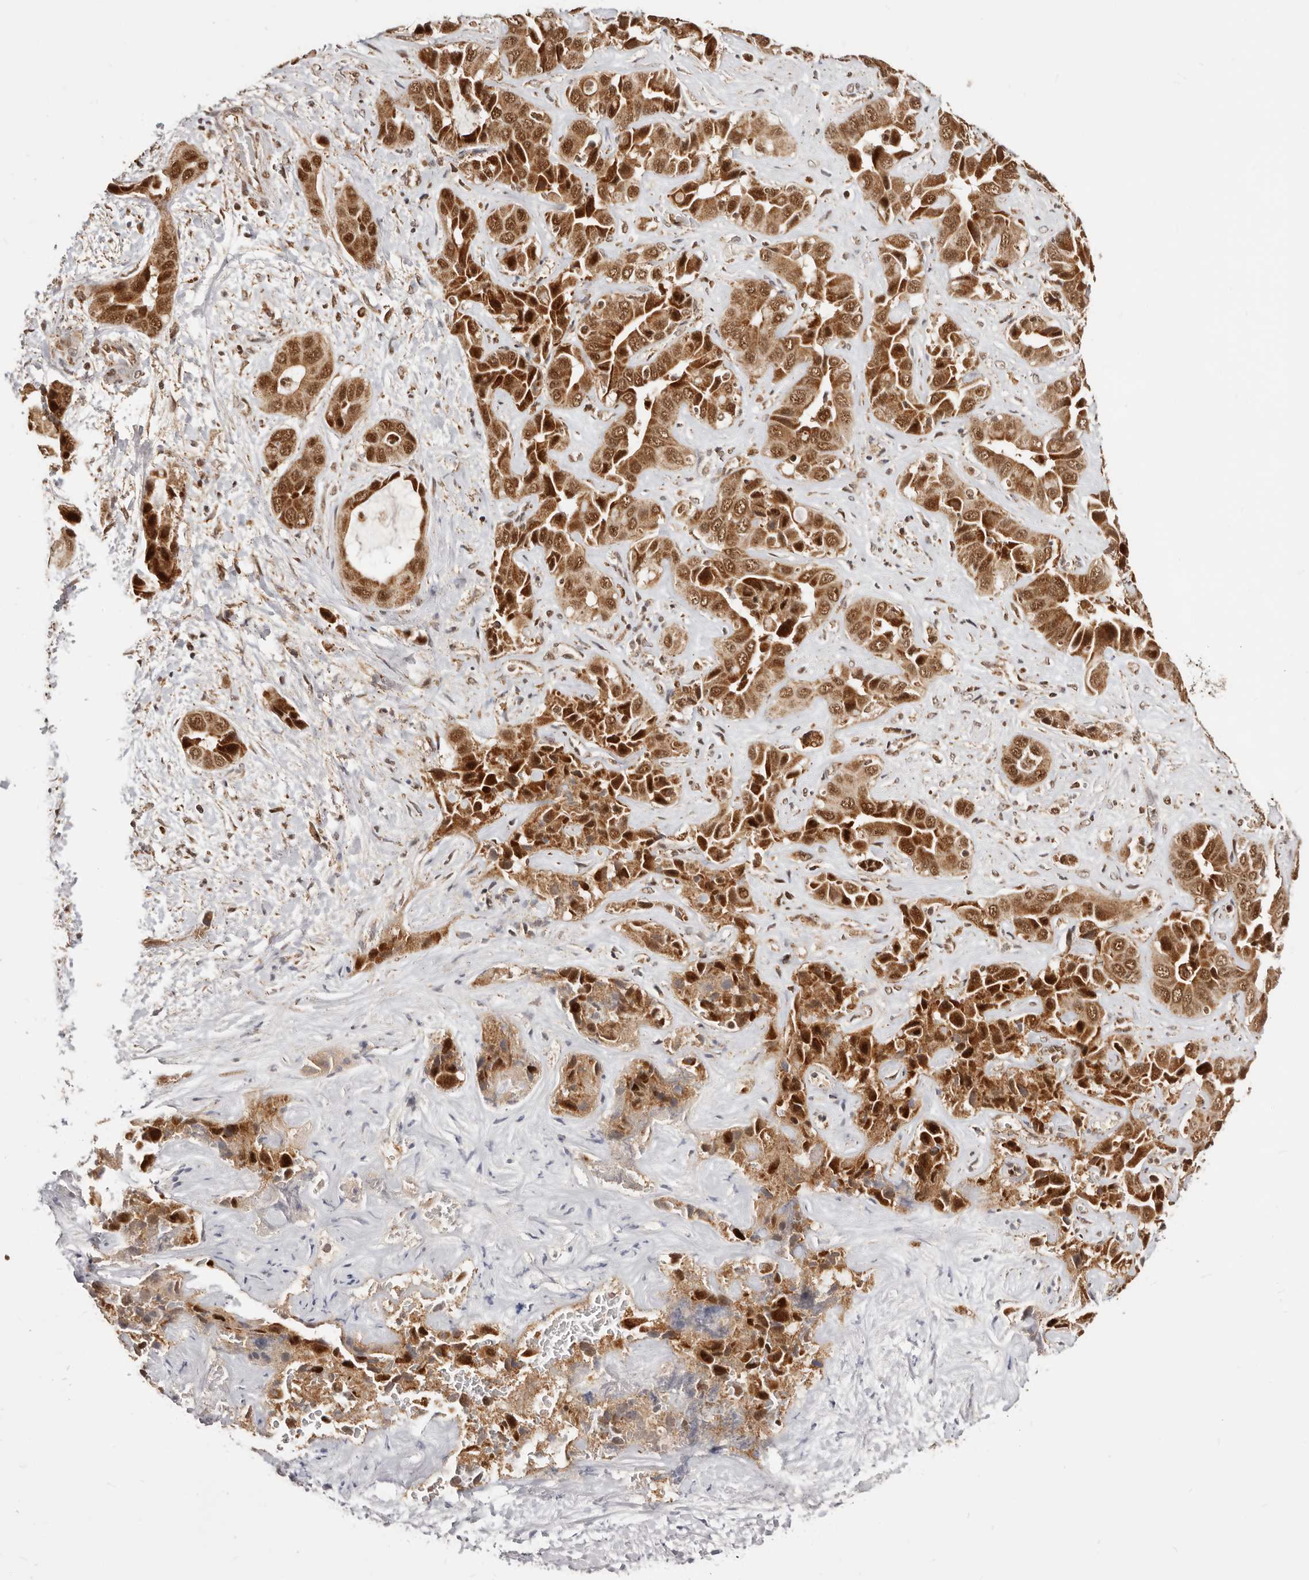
{"staining": {"intensity": "strong", "quantity": ">75%", "location": "cytoplasmic/membranous,nuclear"}, "tissue": "liver cancer", "cell_type": "Tumor cells", "image_type": "cancer", "snomed": [{"axis": "morphology", "description": "Cholangiocarcinoma"}, {"axis": "topography", "description": "Liver"}], "caption": "There is high levels of strong cytoplasmic/membranous and nuclear expression in tumor cells of liver cancer (cholangiocarcinoma), as demonstrated by immunohistochemical staining (brown color).", "gene": "SEC14L1", "patient": {"sex": "female", "age": 52}}